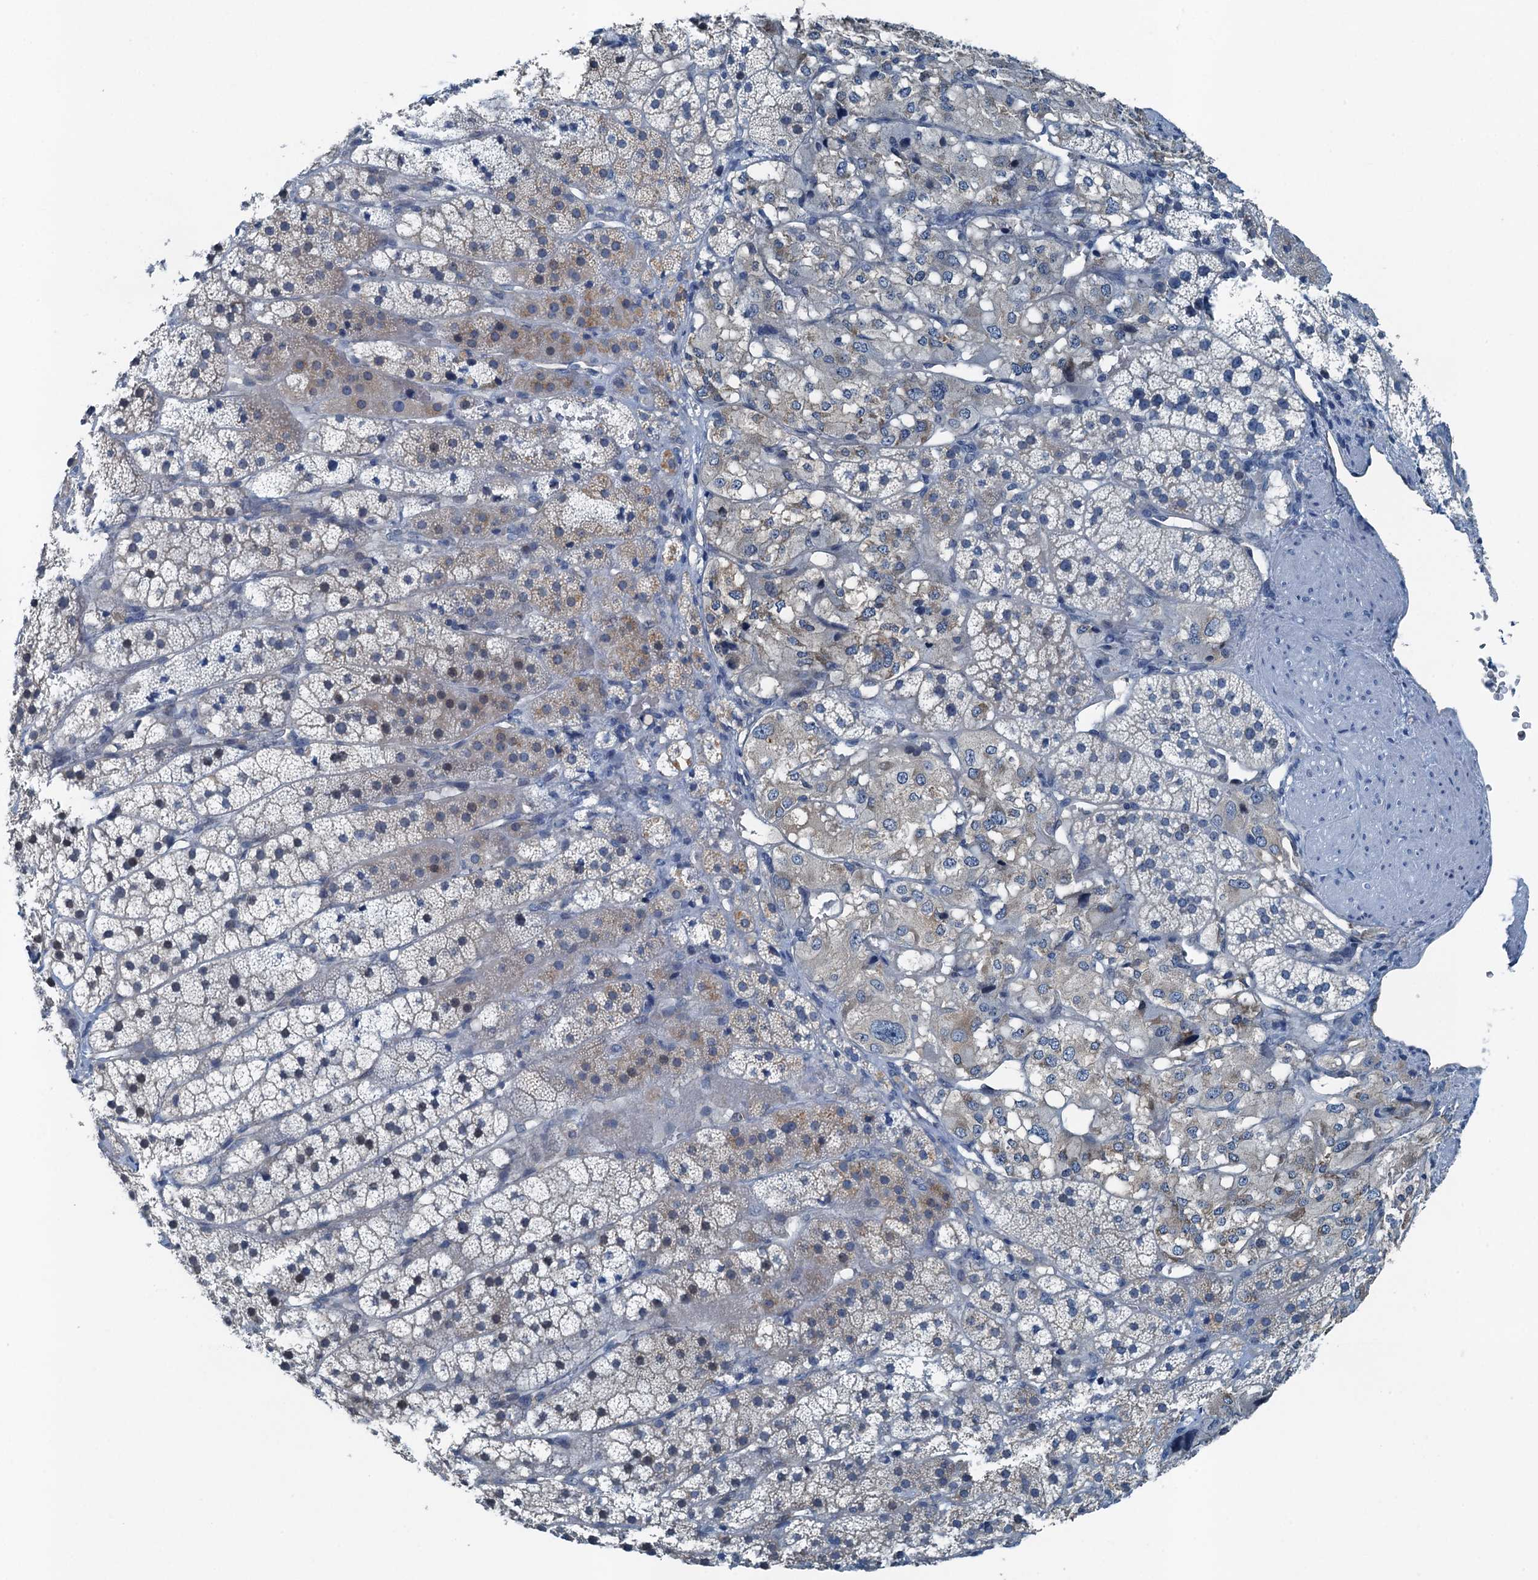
{"staining": {"intensity": "weak", "quantity": "<25%", "location": "cytoplasmic/membranous"}, "tissue": "adrenal gland", "cell_type": "Glandular cells", "image_type": "normal", "snomed": [{"axis": "morphology", "description": "Normal tissue, NOS"}, {"axis": "topography", "description": "Adrenal gland"}], "caption": "Immunohistochemistry (IHC) of normal human adrenal gland displays no positivity in glandular cells.", "gene": "GFOD2", "patient": {"sex": "female", "age": 44}}